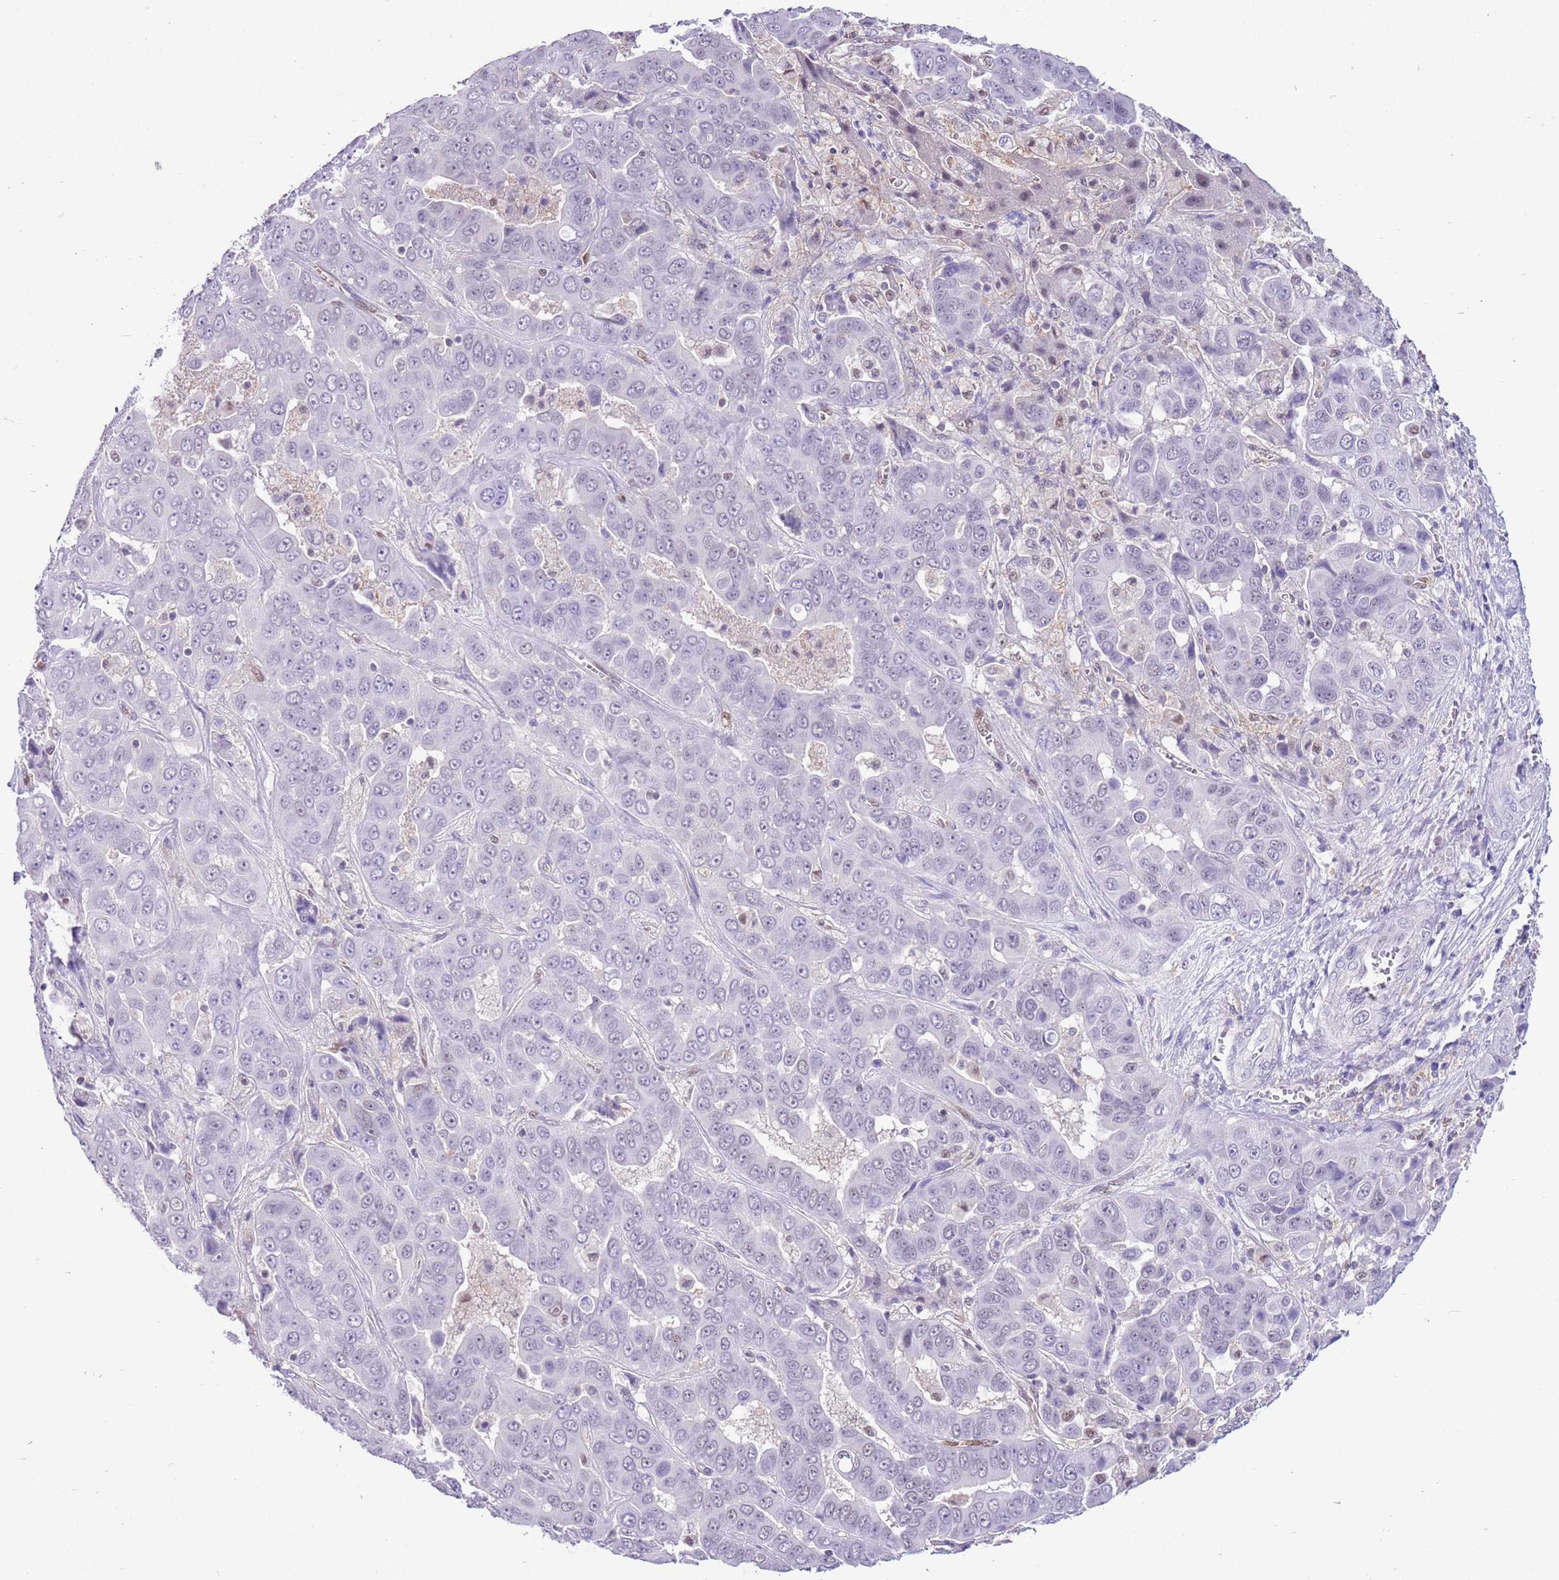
{"staining": {"intensity": "negative", "quantity": "none", "location": "none"}, "tissue": "liver cancer", "cell_type": "Tumor cells", "image_type": "cancer", "snomed": [{"axis": "morphology", "description": "Cholangiocarcinoma"}, {"axis": "topography", "description": "Liver"}], "caption": "Cholangiocarcinoma (liver) was stained to show a protein in brown. There is no significant expression in tumor cells. (Brightfield microscopy of DAB (3,3'-diaminobenzidine) immunohistochemistry (IHC) at high magnification).", "gene": "DDI2", "patient": {"sex": "female", "age": 52}}